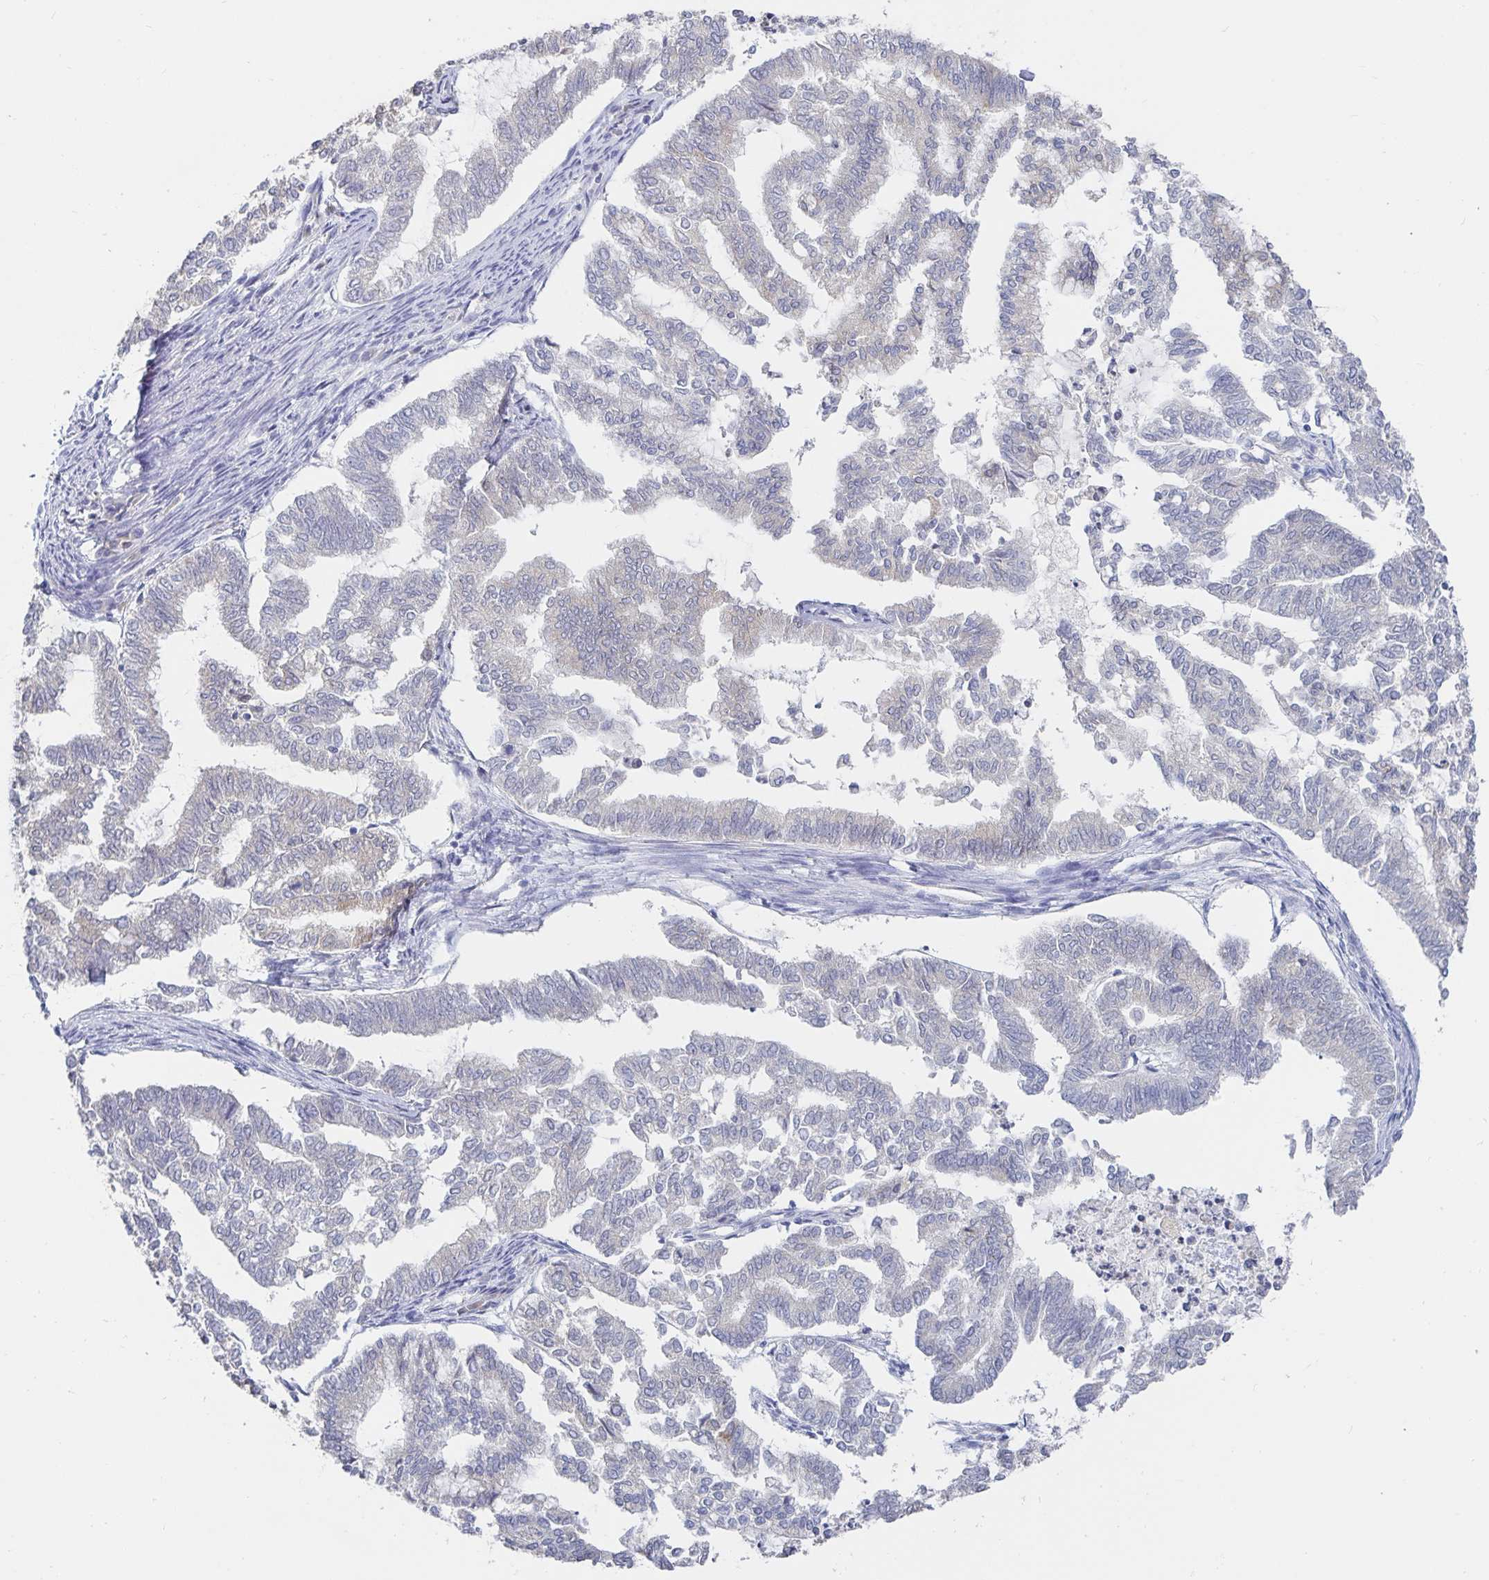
{"staining": {"intensity": "negative", "quantity": "none", "location": "none"}, "tissue": "endometrial cancer", "cell_type": "Tumor cells", "image_type": "cancer", "snomed": [{"axis": "morphology", "description": "Adenocarcinoma, NOS"}, {"axis": "topography", "description": "Endometrium"}], "caption": "This is a histopathology image of immunohistochemistry (IHC) staining of endometrial cancer, which shows no expression in tumor cells.", "gene": "SPPL3", "patient": {"sex": "female", "age": 79}}